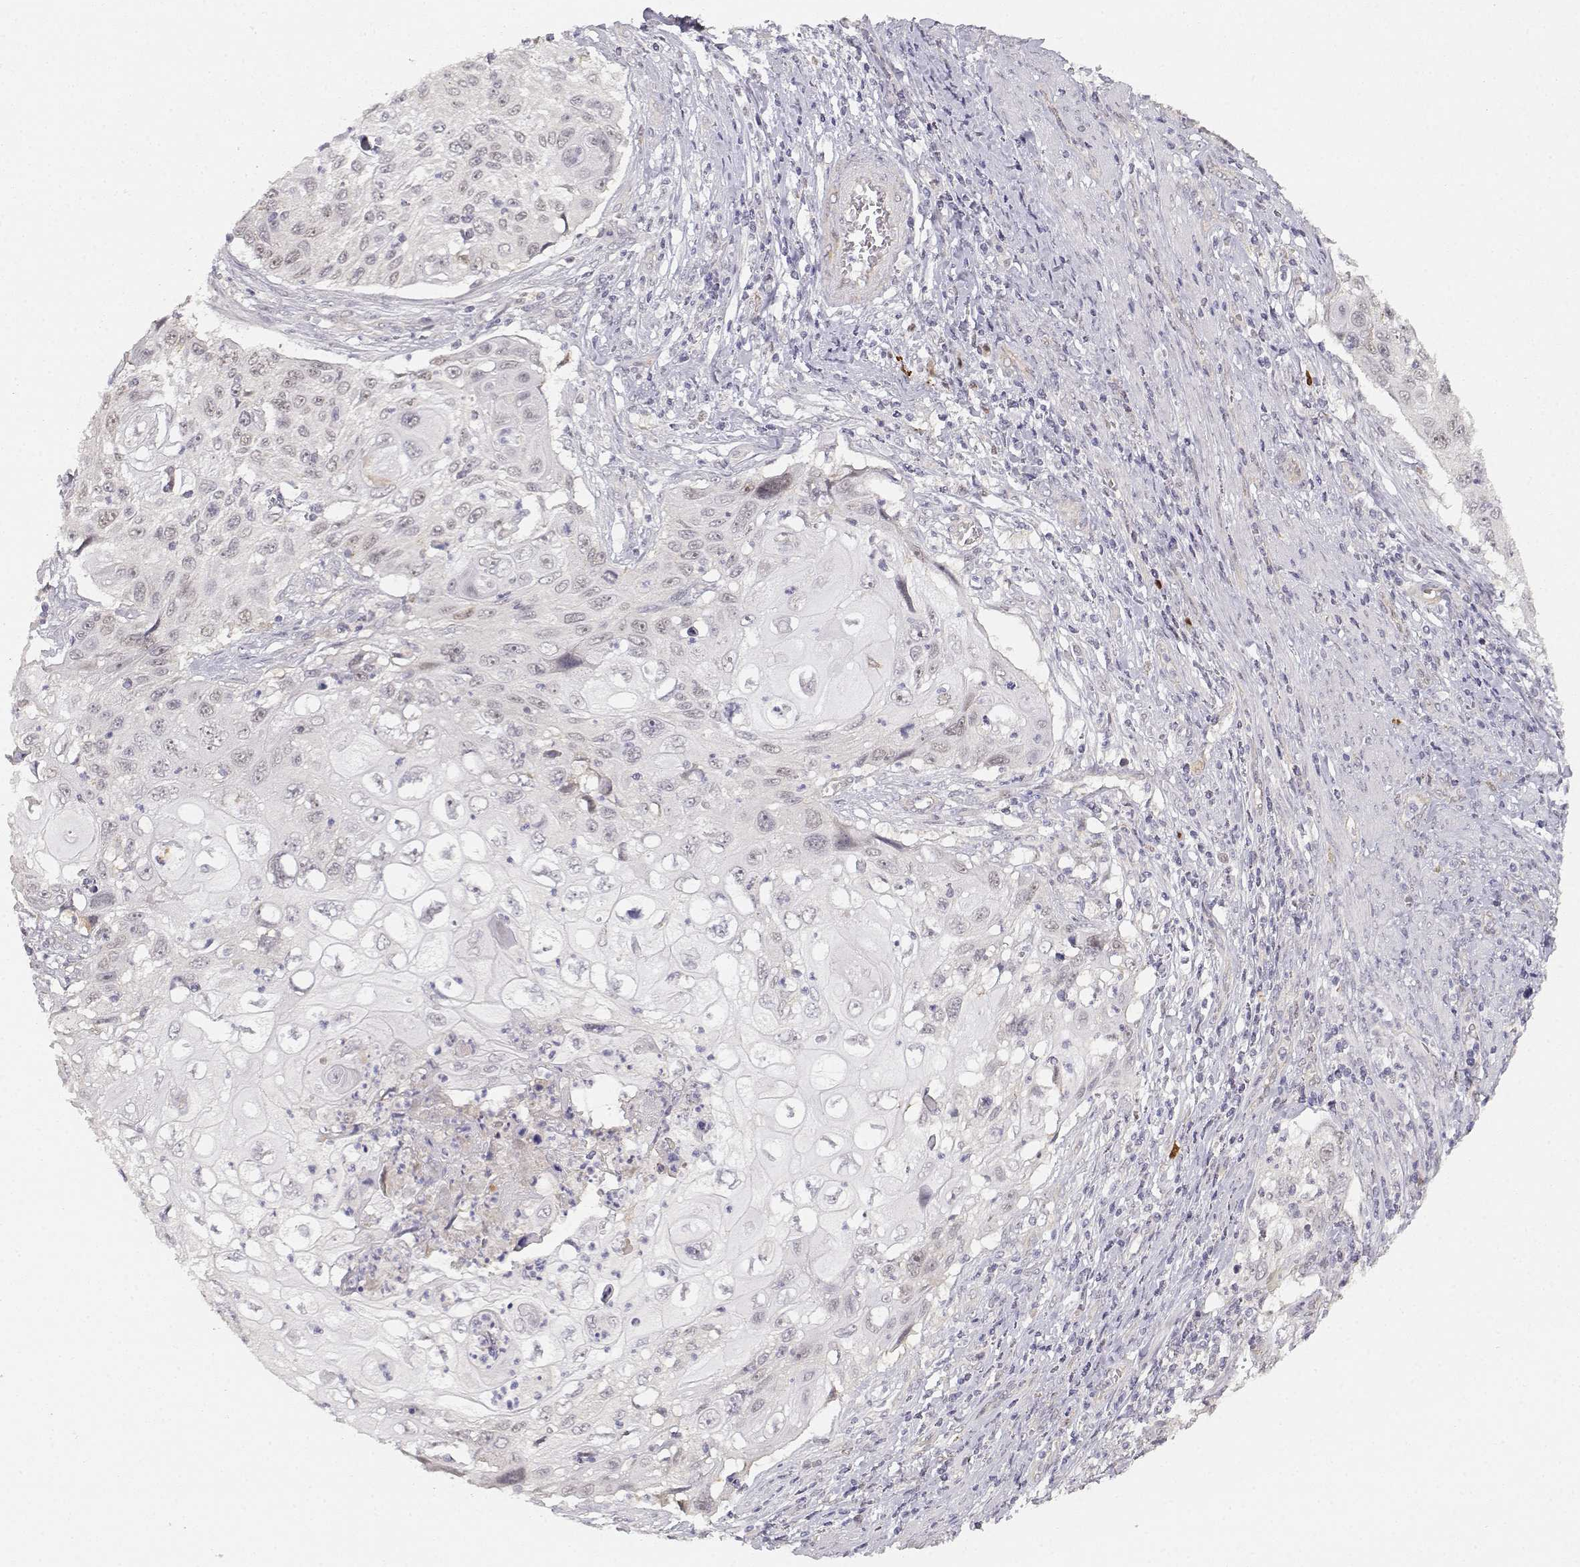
{"staining": {"intensity": "weak", "quantity": "<25%", "location": "nuclear"}, "tissue": "cervical cancer", "cell_type": "Tumor cells", "image_type": "cancer", "snomed": [{"axis": "morphology", "description": "Squamous cell carcinoma, NOS"}, {"axis": "topography", "description": "Cervix"}], "caption": "DAB (3,3'-diaminobenzidine) immunohistochemical staining of human cervical squamous cell carcinoma shows no significant positivity in tumor cells.", "gene": "EAF2", "patient": {"sex": "female", "age": 70}}